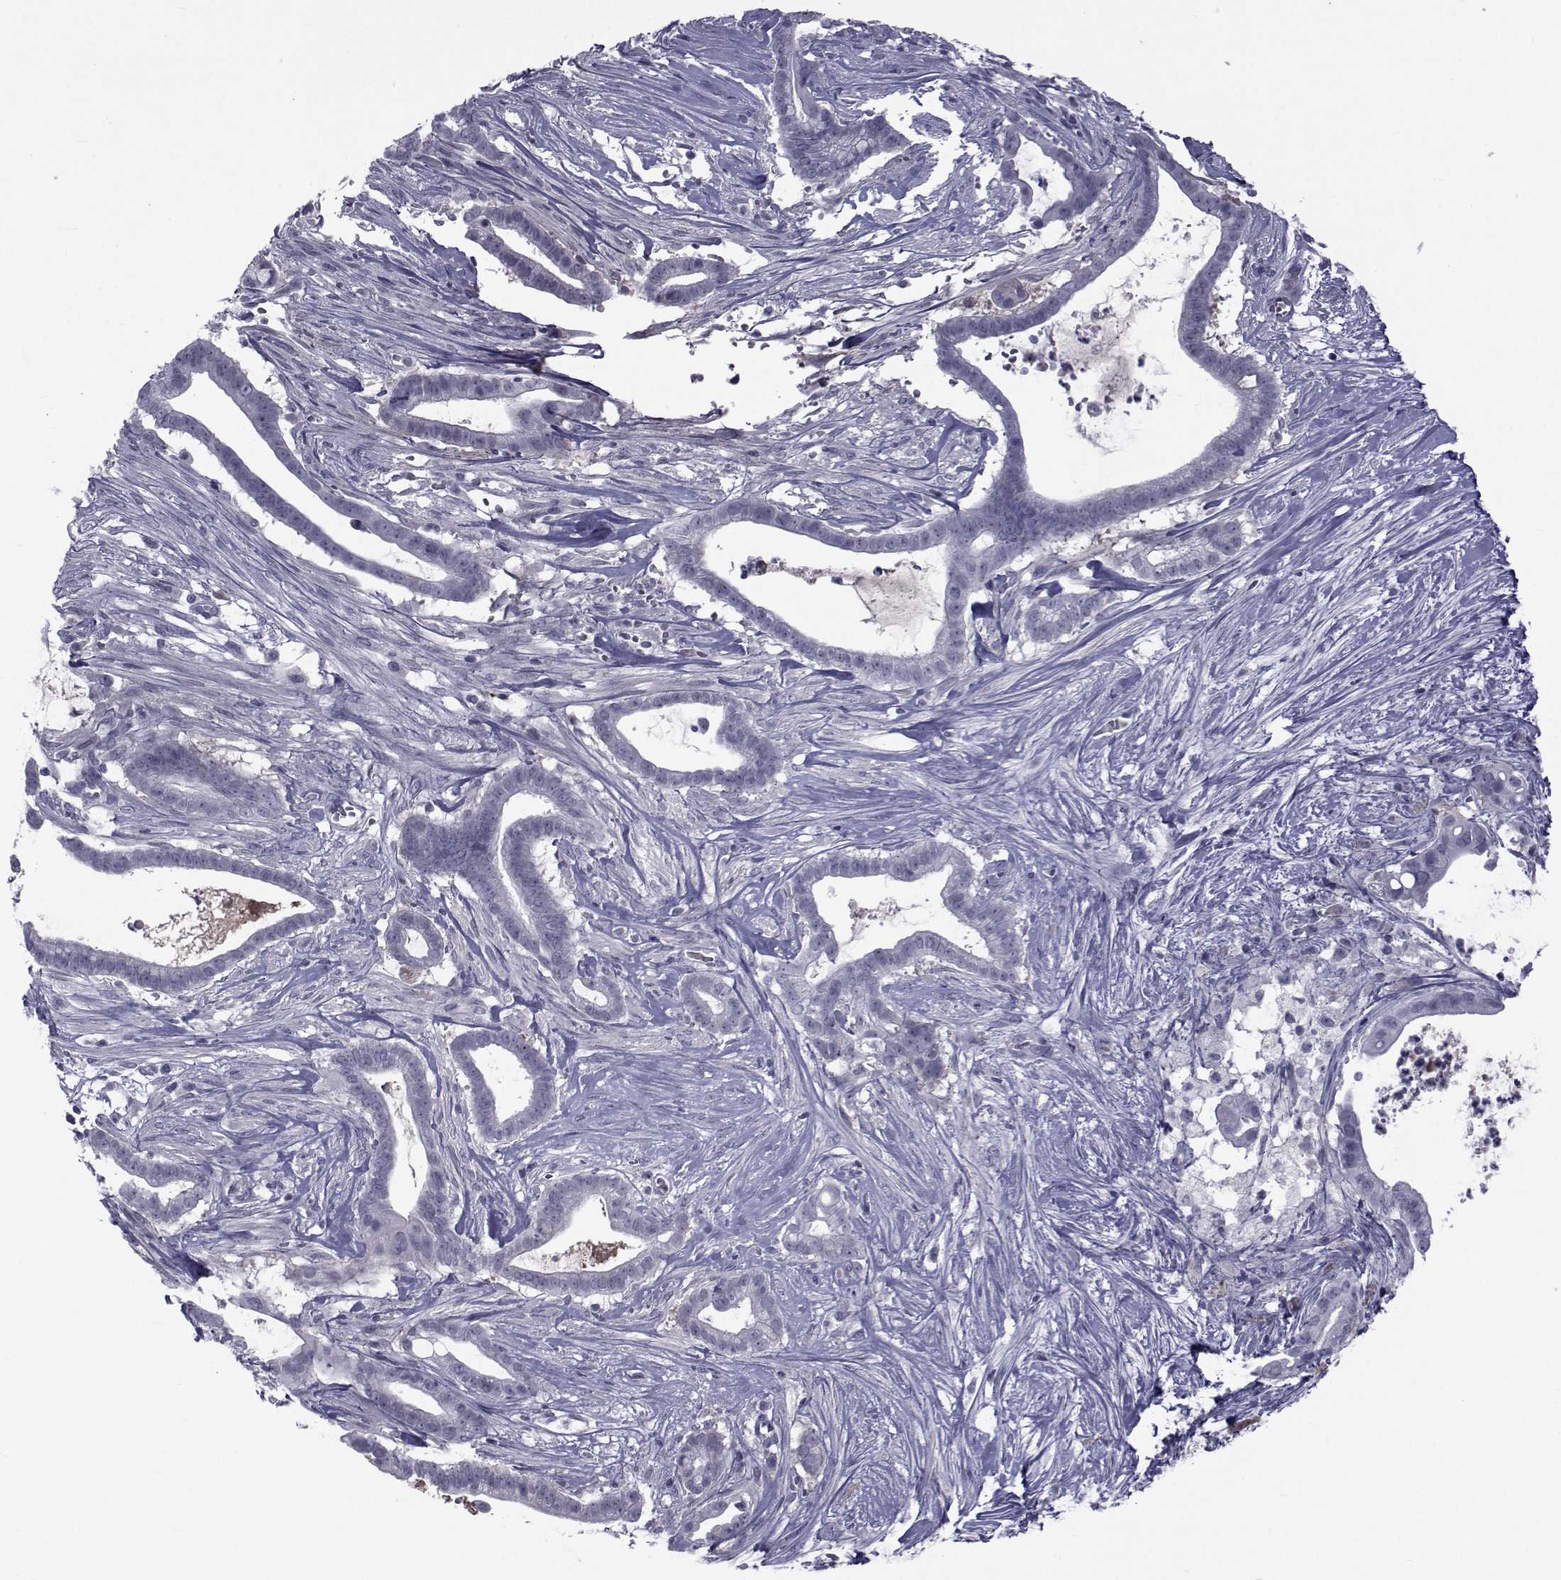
{"staining": {"intensity": "negative", "quantity": "none", "location": "none"}, "tissue": "pancreatic cancer", "cell_type": "Tumor cells", "image_type": "cancer", "snomed": [{"axis": "morphology", "description": "Adenocarcinoma, NOS"}, {"axis": "topography", "description": "Pancreas"}], "caption": "DAB (3,3'-diaminobenzidine) immunohistochemical staining of human pancreatic cancer (adenocarcinoma) exhibits no significant staining in tumor cells.", "gene": "PAX2", "patient": {"sex": "male", "age": 61}}